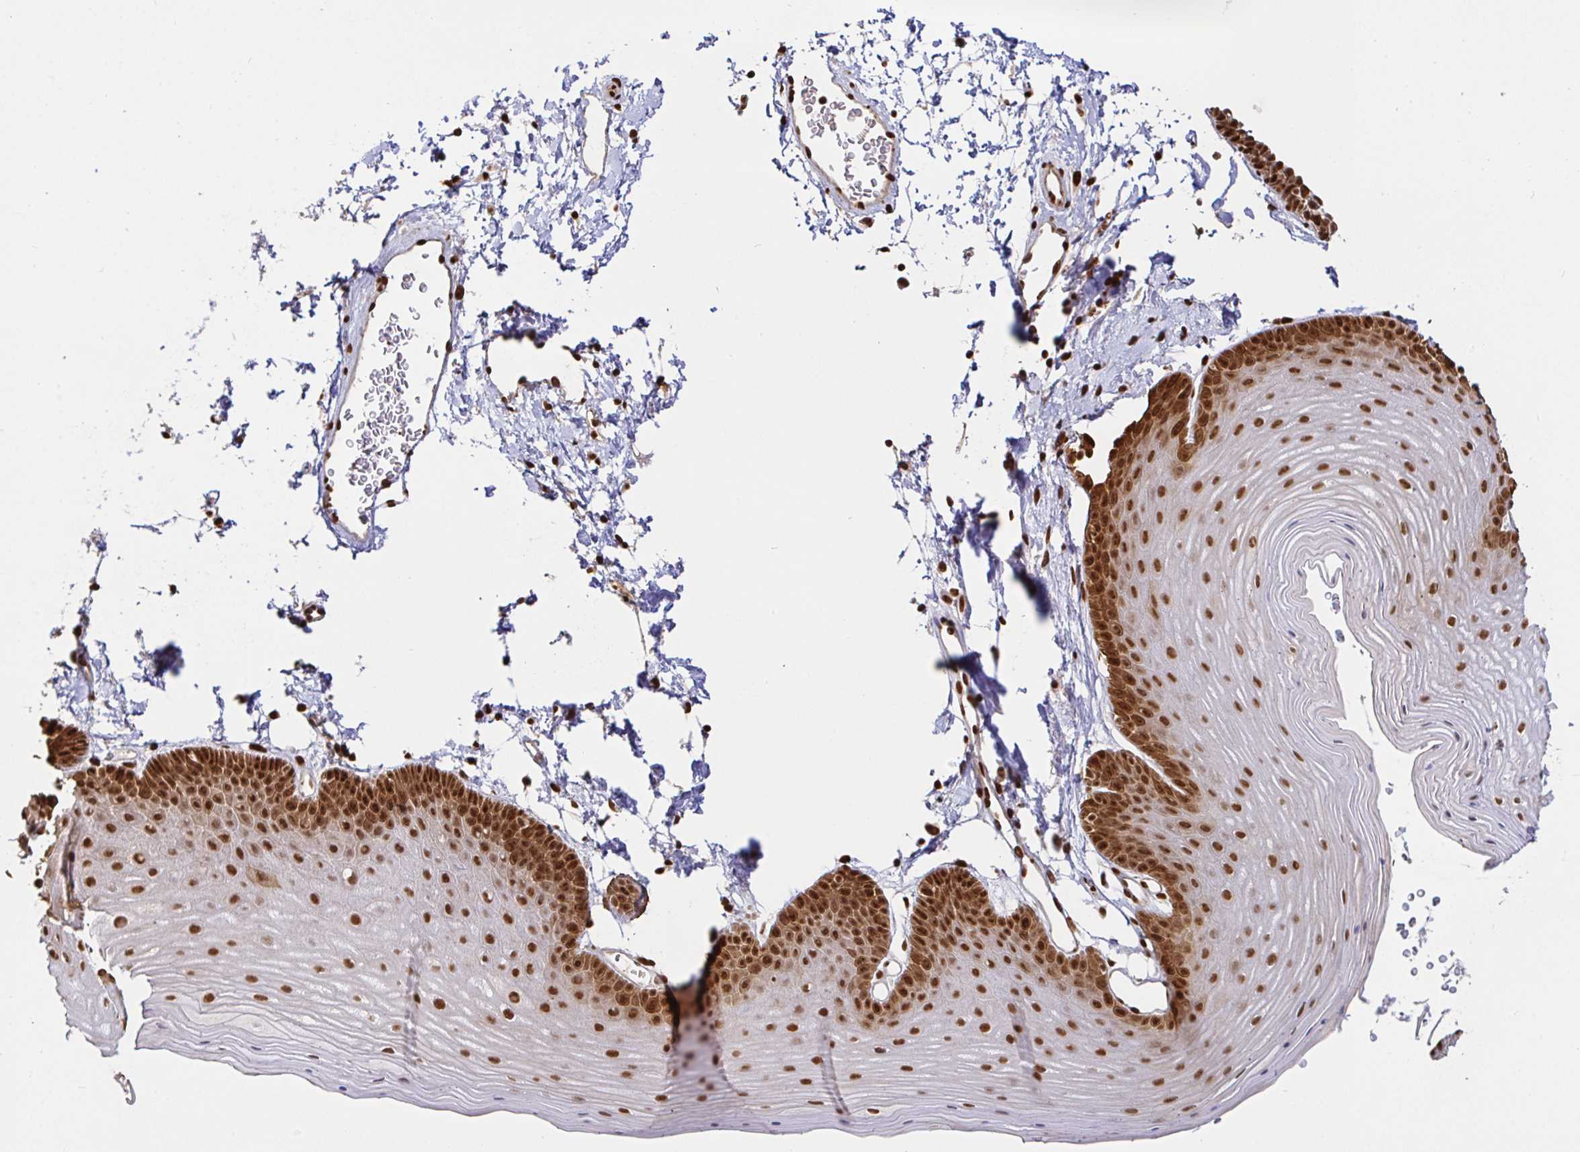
{"staining": {"intensity": "strong", "quantity": ">75%", "location": "nuclear"}, "tissue": "skin", "cell_type": "Epidermal cells", "image_type": "normal", "snomed": [{"axis": "morphology", "description": "Normal tissue, NOS"}, {"axis": "topography", "description": "Anal"}], "caption": "A histopathology image showing strong nuclear positivity in approximately >75% of epidermal cells in benign skin, as visualized by brown immunohistochemical staining.", "gene": "SP3", "patient": {"sex": "male", "age": 53}}